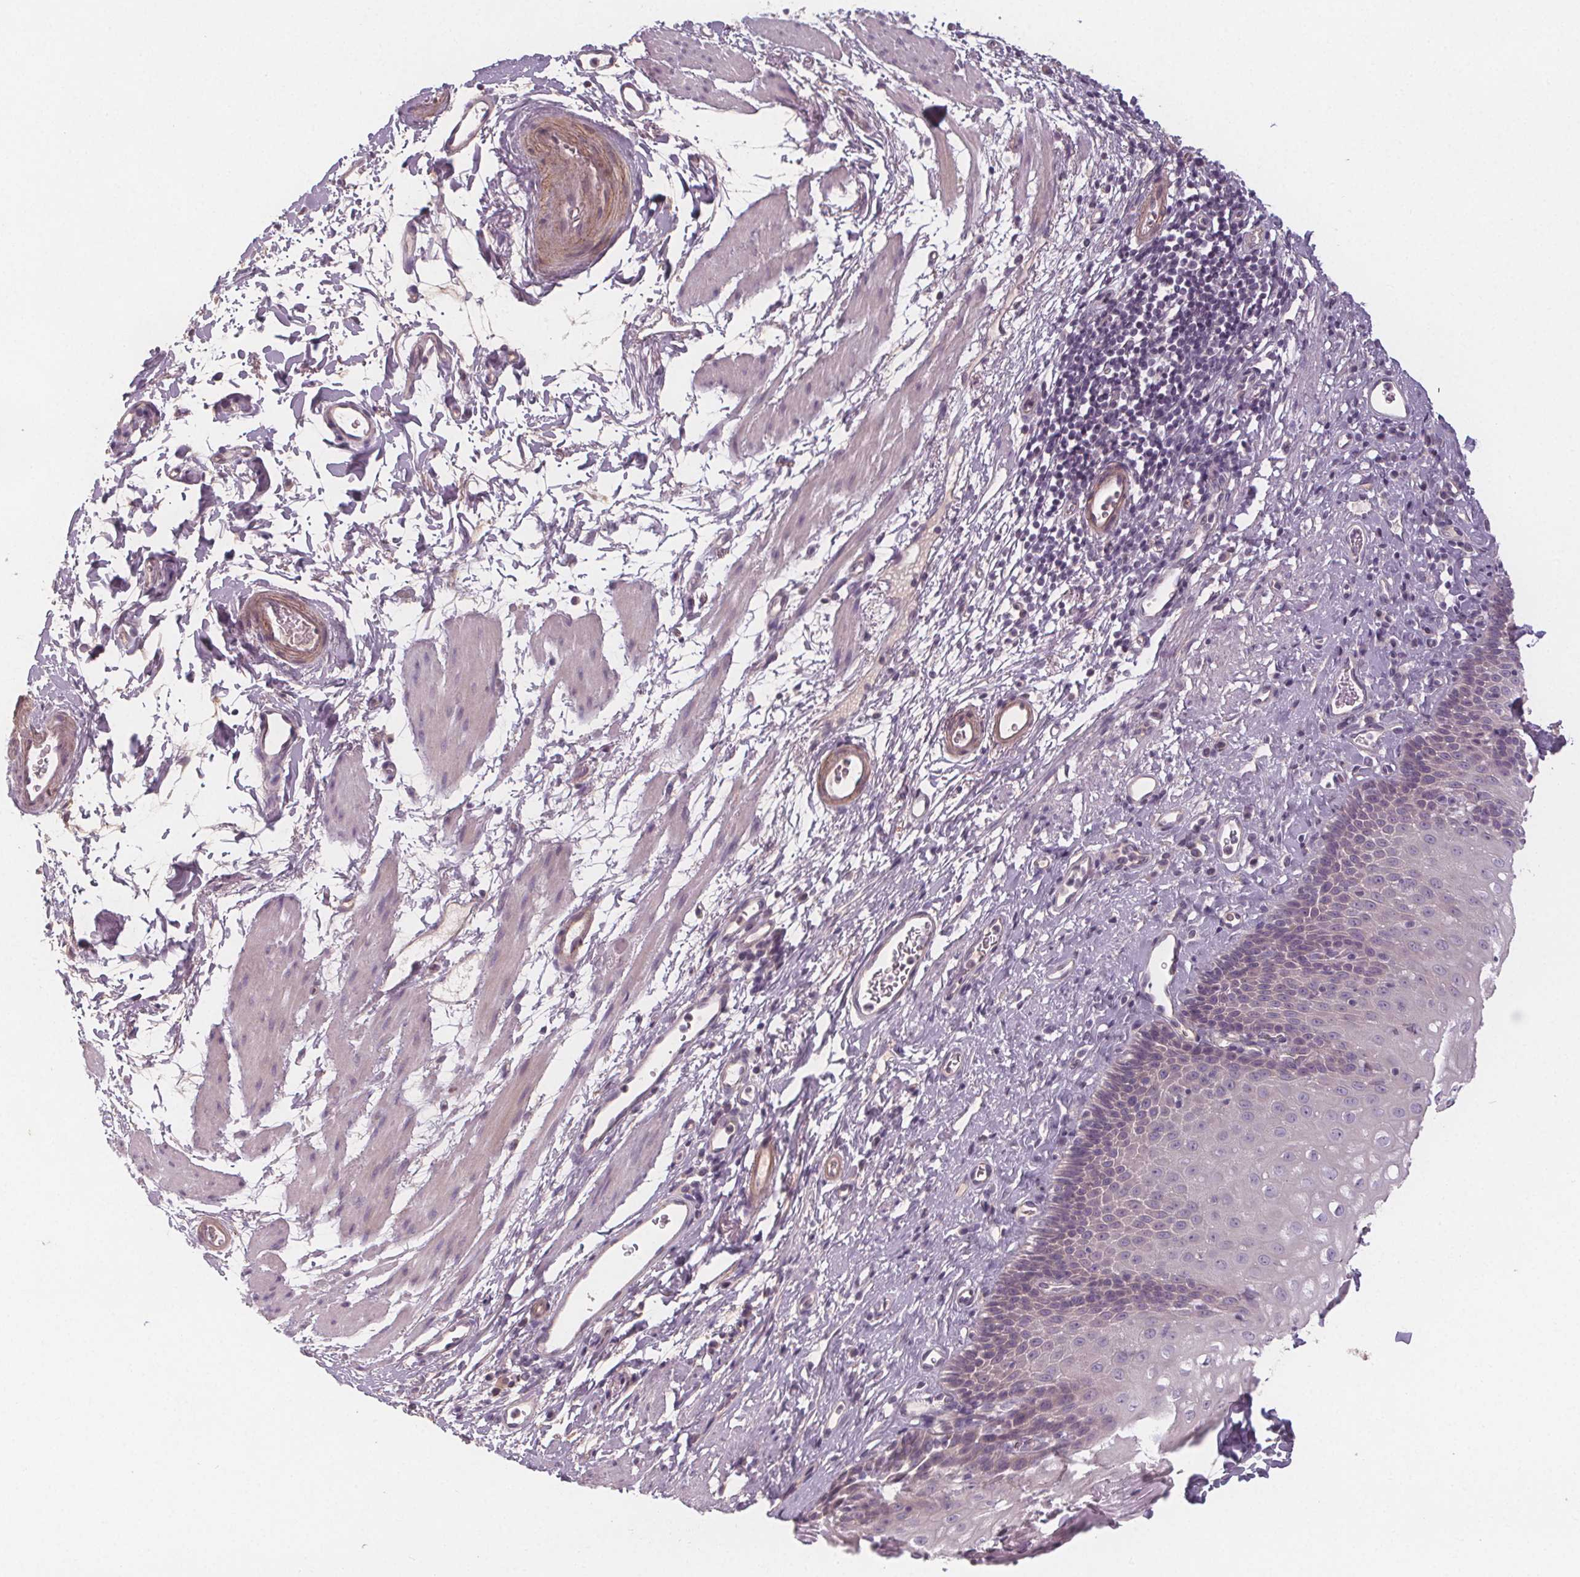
{"staining": {"intensity": "negative", "quantity": "none", "location": "none"}, "tissue": "esophagus", "cell_type": "Squamous epithelial cells", "image_type": "normal", "snomed": [{"axis": "morphology", "description": "Normal tissue, NOS"}, {"axis": "topography", "description": "Esophagus"}], "caption": "Unremarkable esophagus was stained to show a protein in brown. There is no significant positivity in squamous epithelial cells. (DAB immunohistochemistry, high magnification).", "gene": "VNN1", "patient": {"sex": "female", "age": 68}}